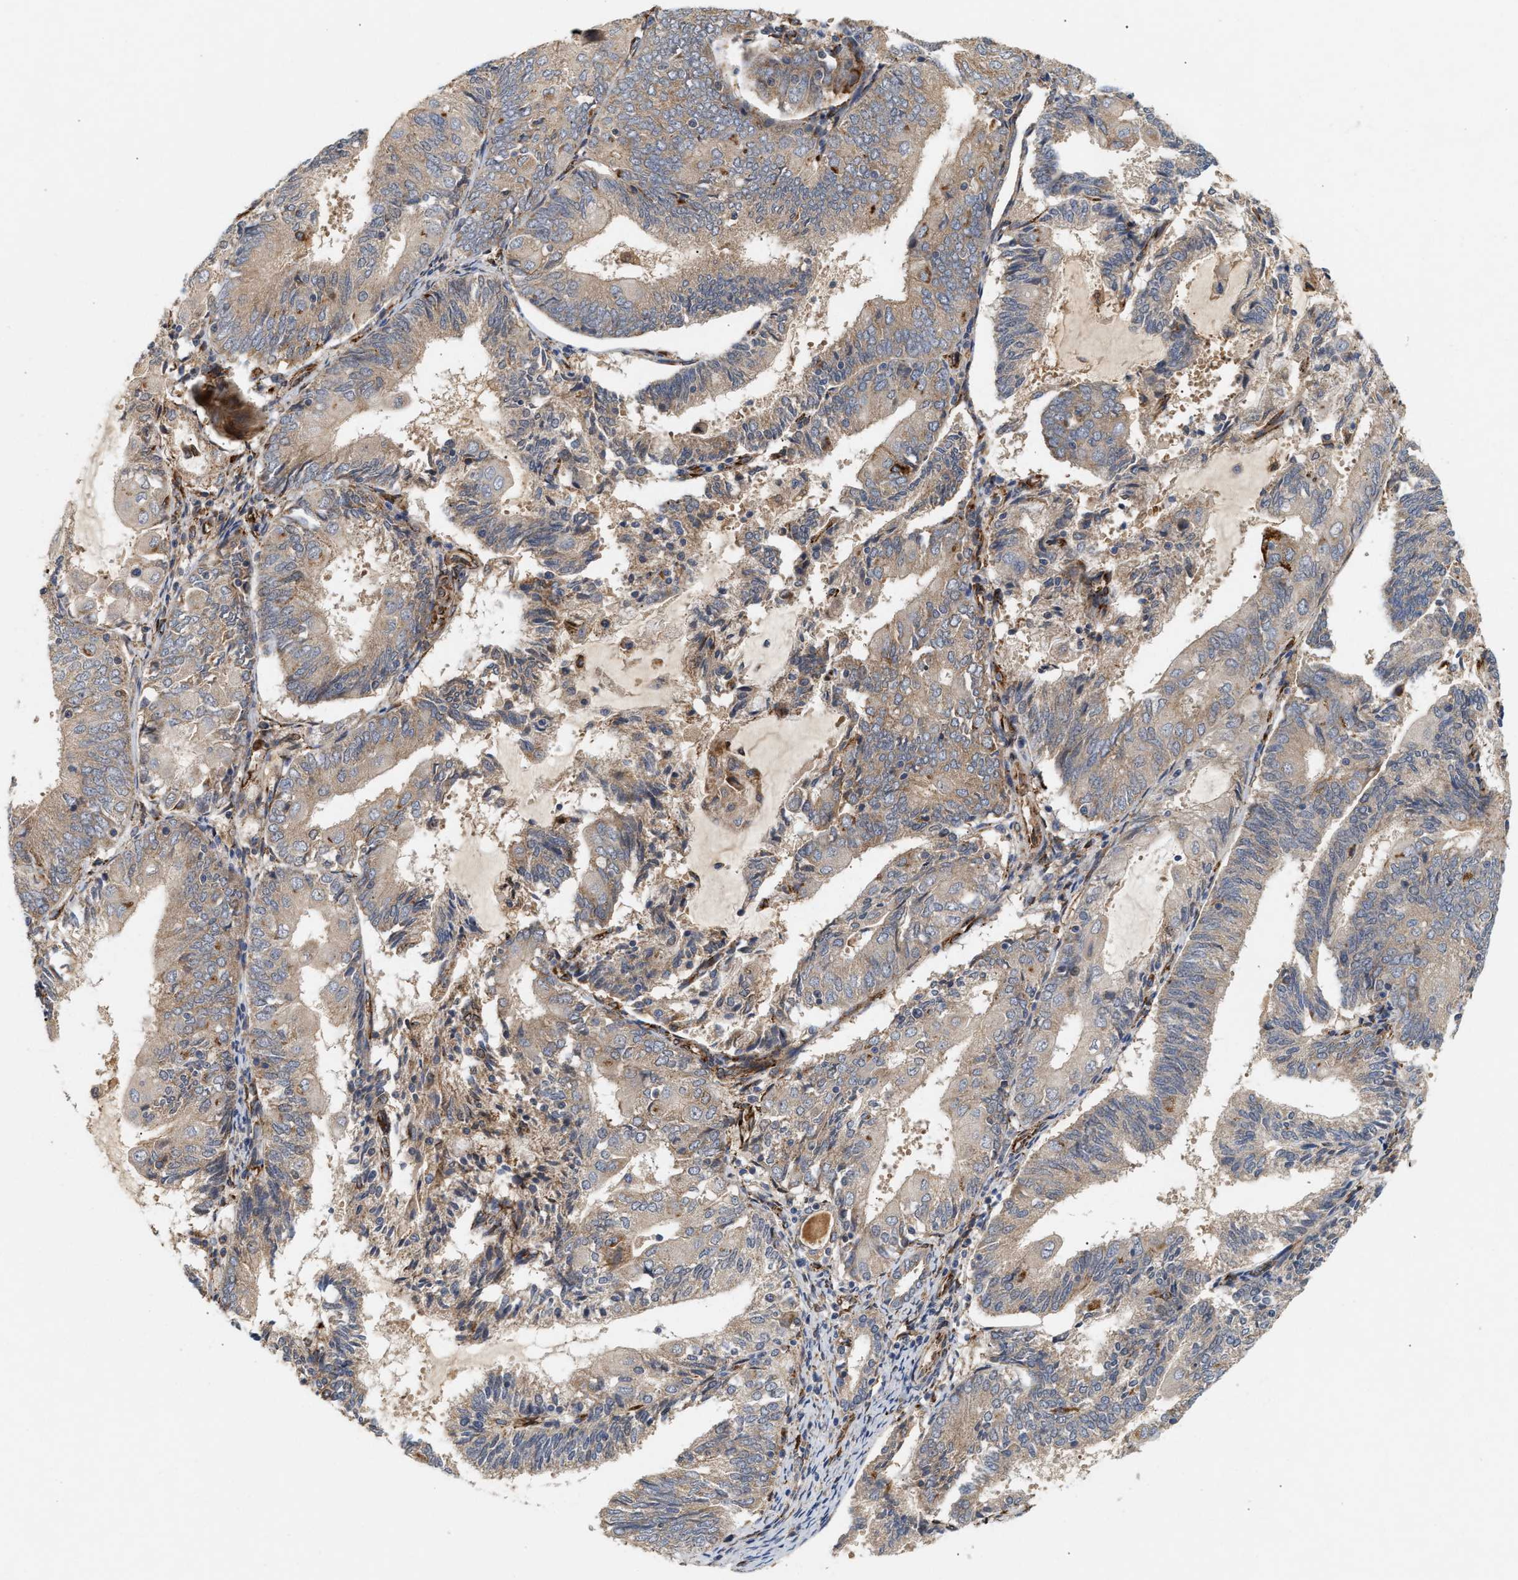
{"staining": {"intensity": "weak", "quantity": ">75%", "location": "cytoplasmic/membranous"}, "tissue": "endometrial cancer", "cell_type": "Tumor cells", "image_type": "cancer", "snomed": [{"axis": "morphology", "description": "Adenocarcinoma, NOS"}, {"axis": "topography", "description": "Endometrium"}], "caption": "The micrograph shows staining of endometrial cancer, revealing weak cytoplasmic/membranous protein expression (brown color) within tumor cells.", "gene": "PLCD1", "patient": {"sex": "female", "age": 81}}